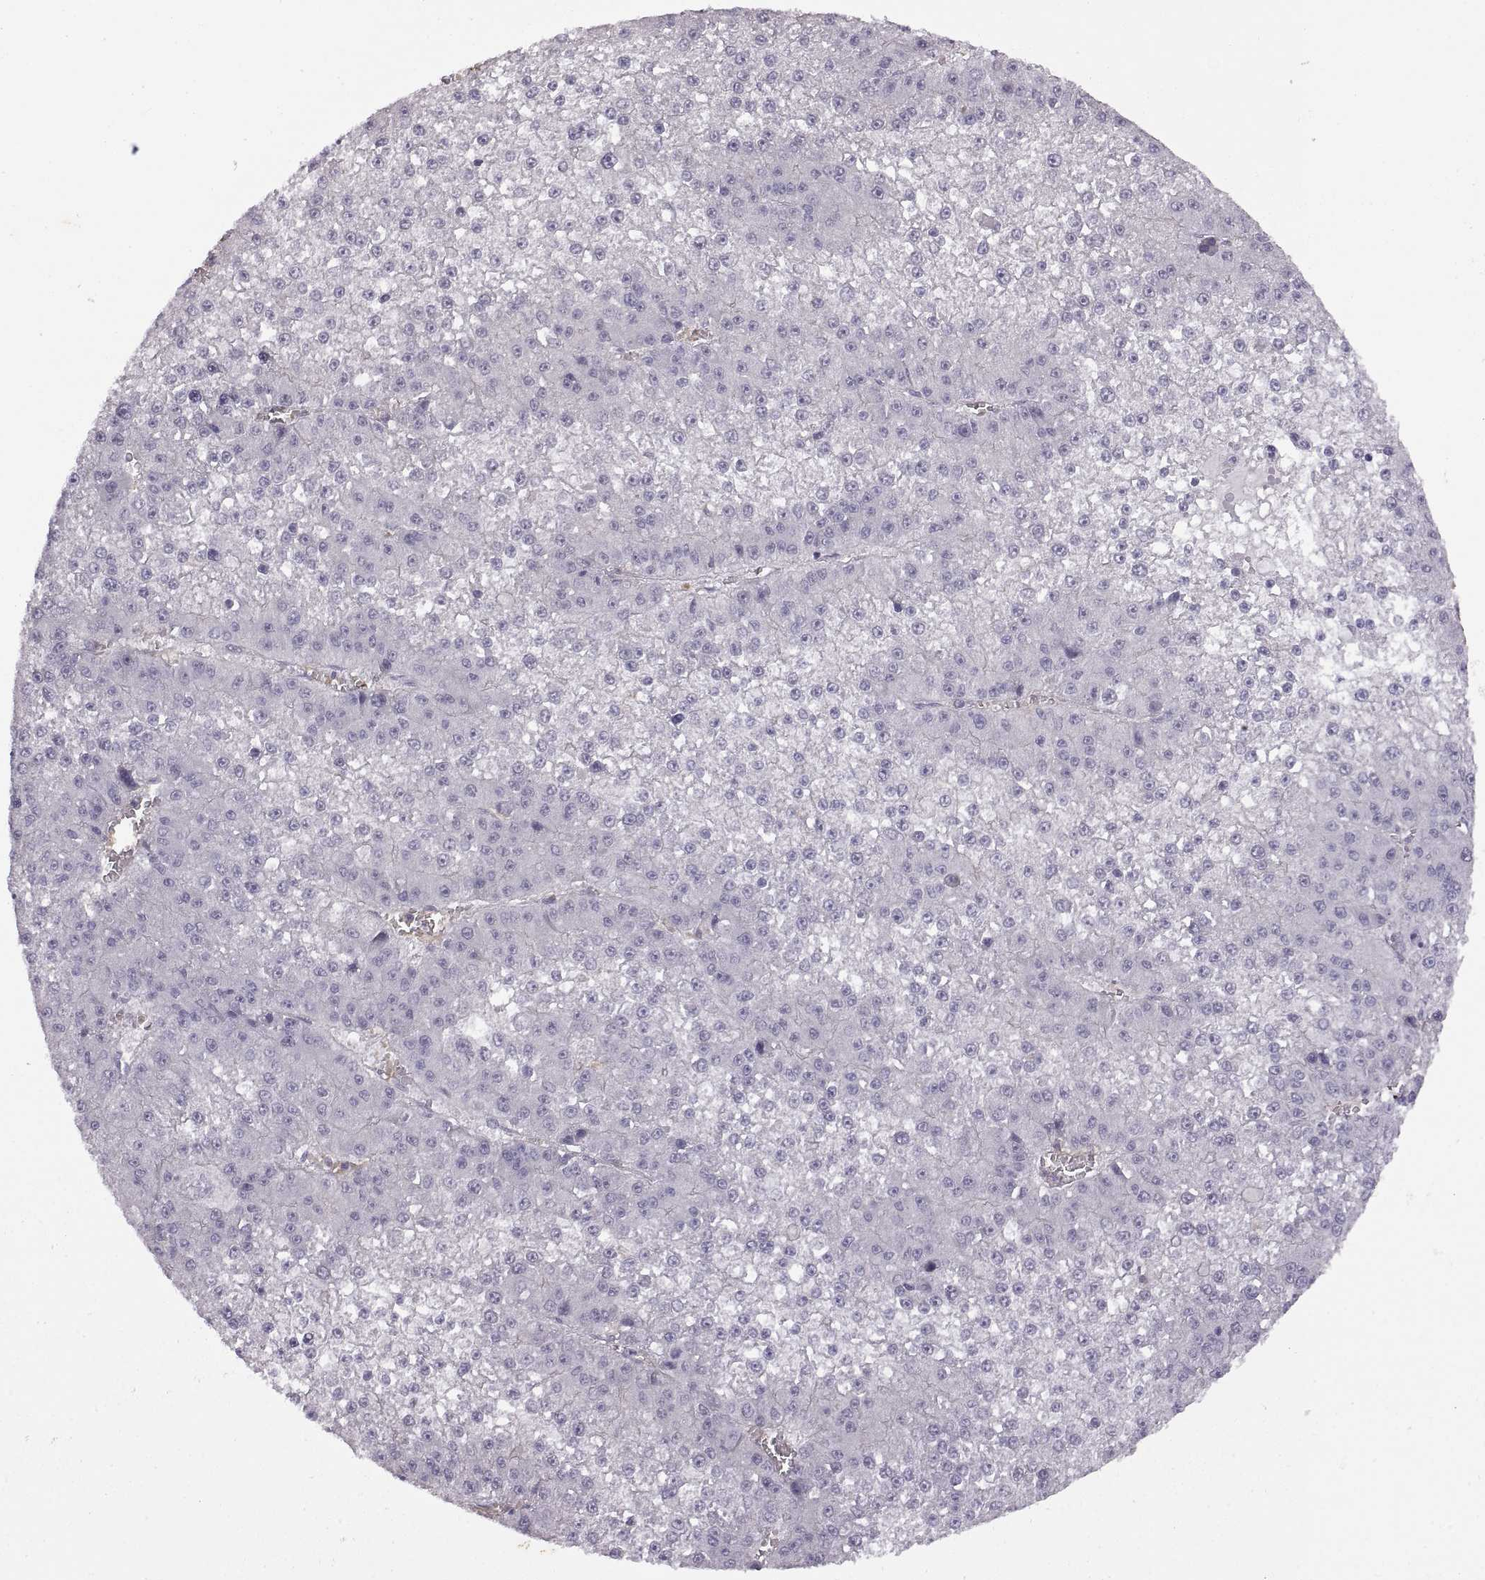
{"staining": {"intensity": "negative", "quantity": "none", "location": "none"}, "tissue": "liver cancer", "cell_type": "Tumor cells", "image_type": "cancer", "snomed": [{"axis": "morphology", "description": "Carcinoma, Hepatocellular, NOS"}, {"axis": "topography", "description": "Liver"}], "caption": "Tumor cells are negative for protein expression in human liver cancer.", "gene": "MEIOC", "patient": {"sex": "female", "age": 73}}